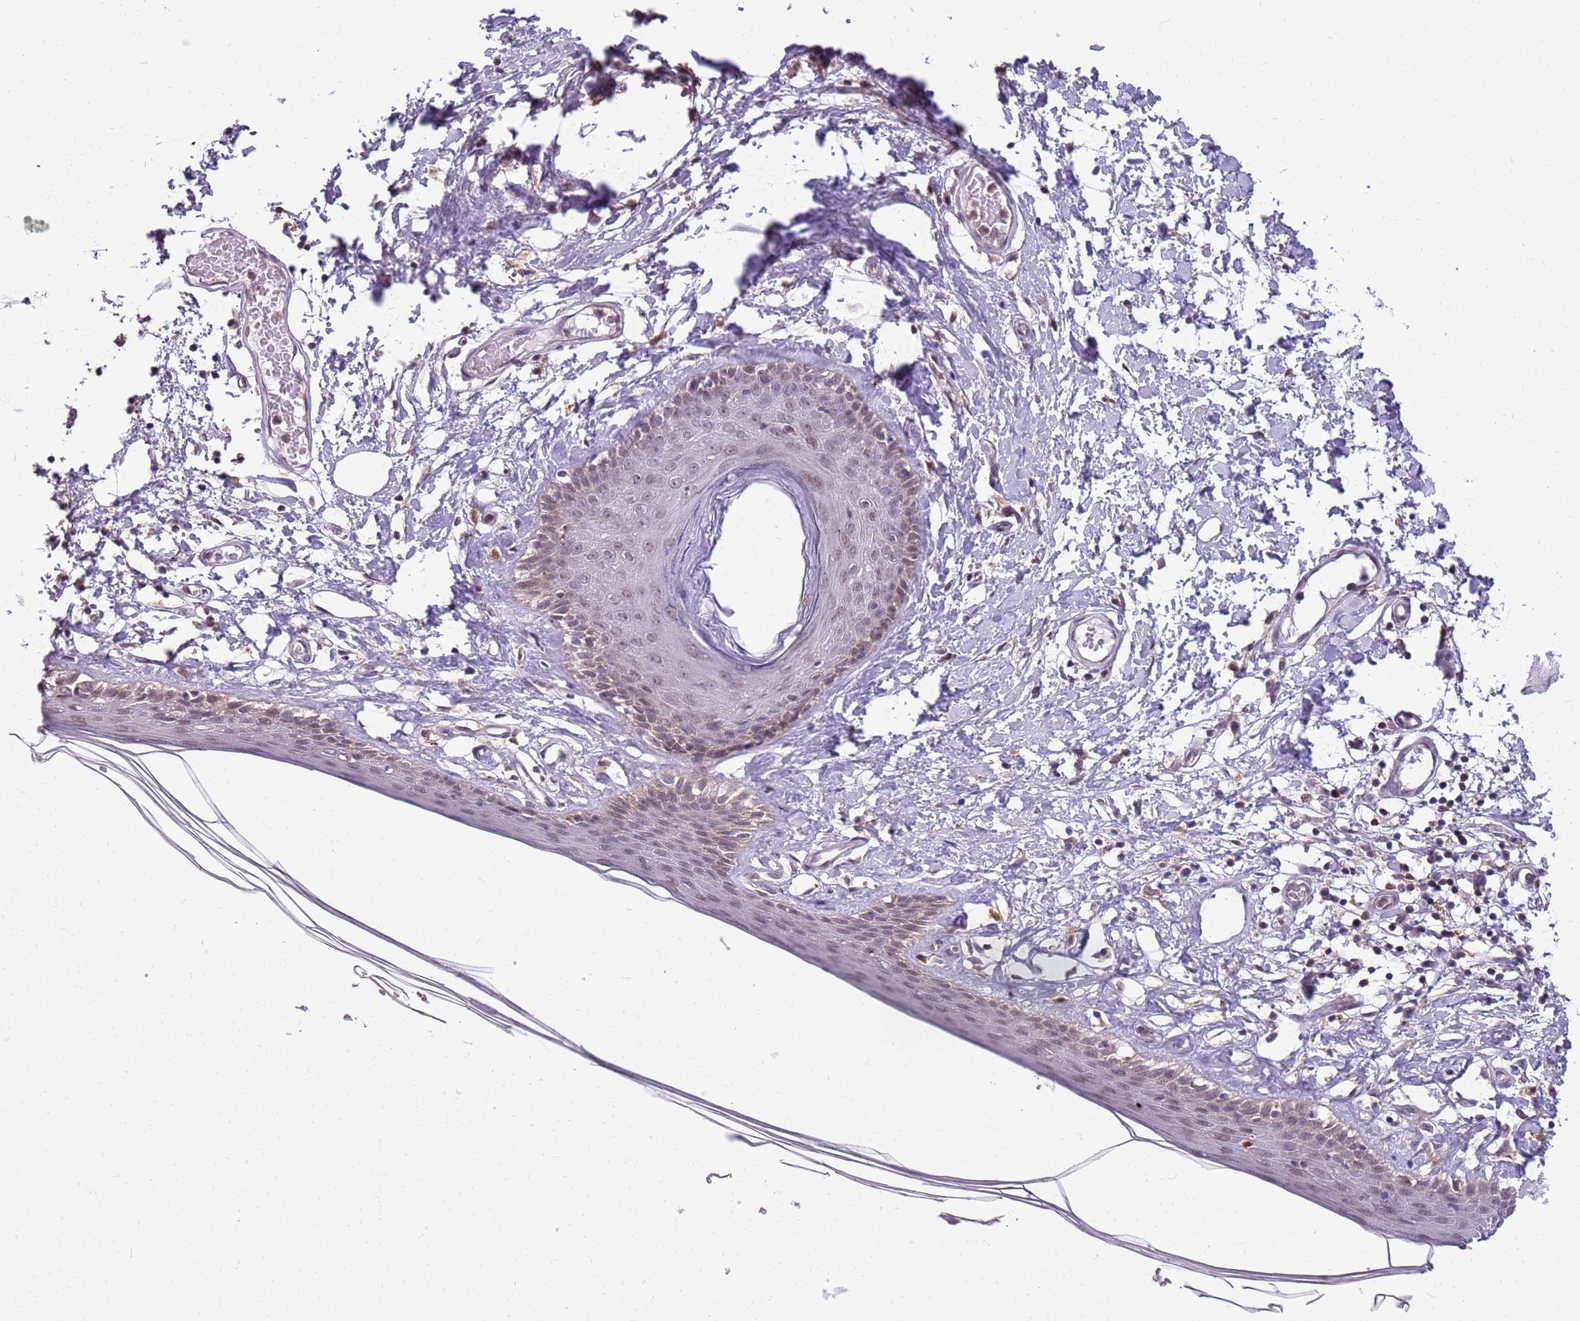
{"staining": {"intensity": "weak", "quantity": "25%-75%", "location": "nuclear"}, "tissue": "skin", "cell_type": "Epidermal cells", "image_type": "normal", "snomed": [{"axis": "morphology", "description": "Normal tissue, NOS"}, {"axis": "topography", "description": "Adipose tissue"}, {"axis": "topography", "description": "Vascular tissue"}, {"axis": "topography", "description": "Vulva"}, {"axis": "topography", "description": "Peripheral nerve tissue"}], "caption": "Brown immunohistochemical staining in normal skin displays weak nuclear positivity in about 25%-75% of epidermal cells. The staining is performed using DAB brown chromogen to label protein expression. The nuclei are counter-stained blue using hematoxylin.", "gene": "DHX32", "patient": {"sex": "female", "age": 86}}